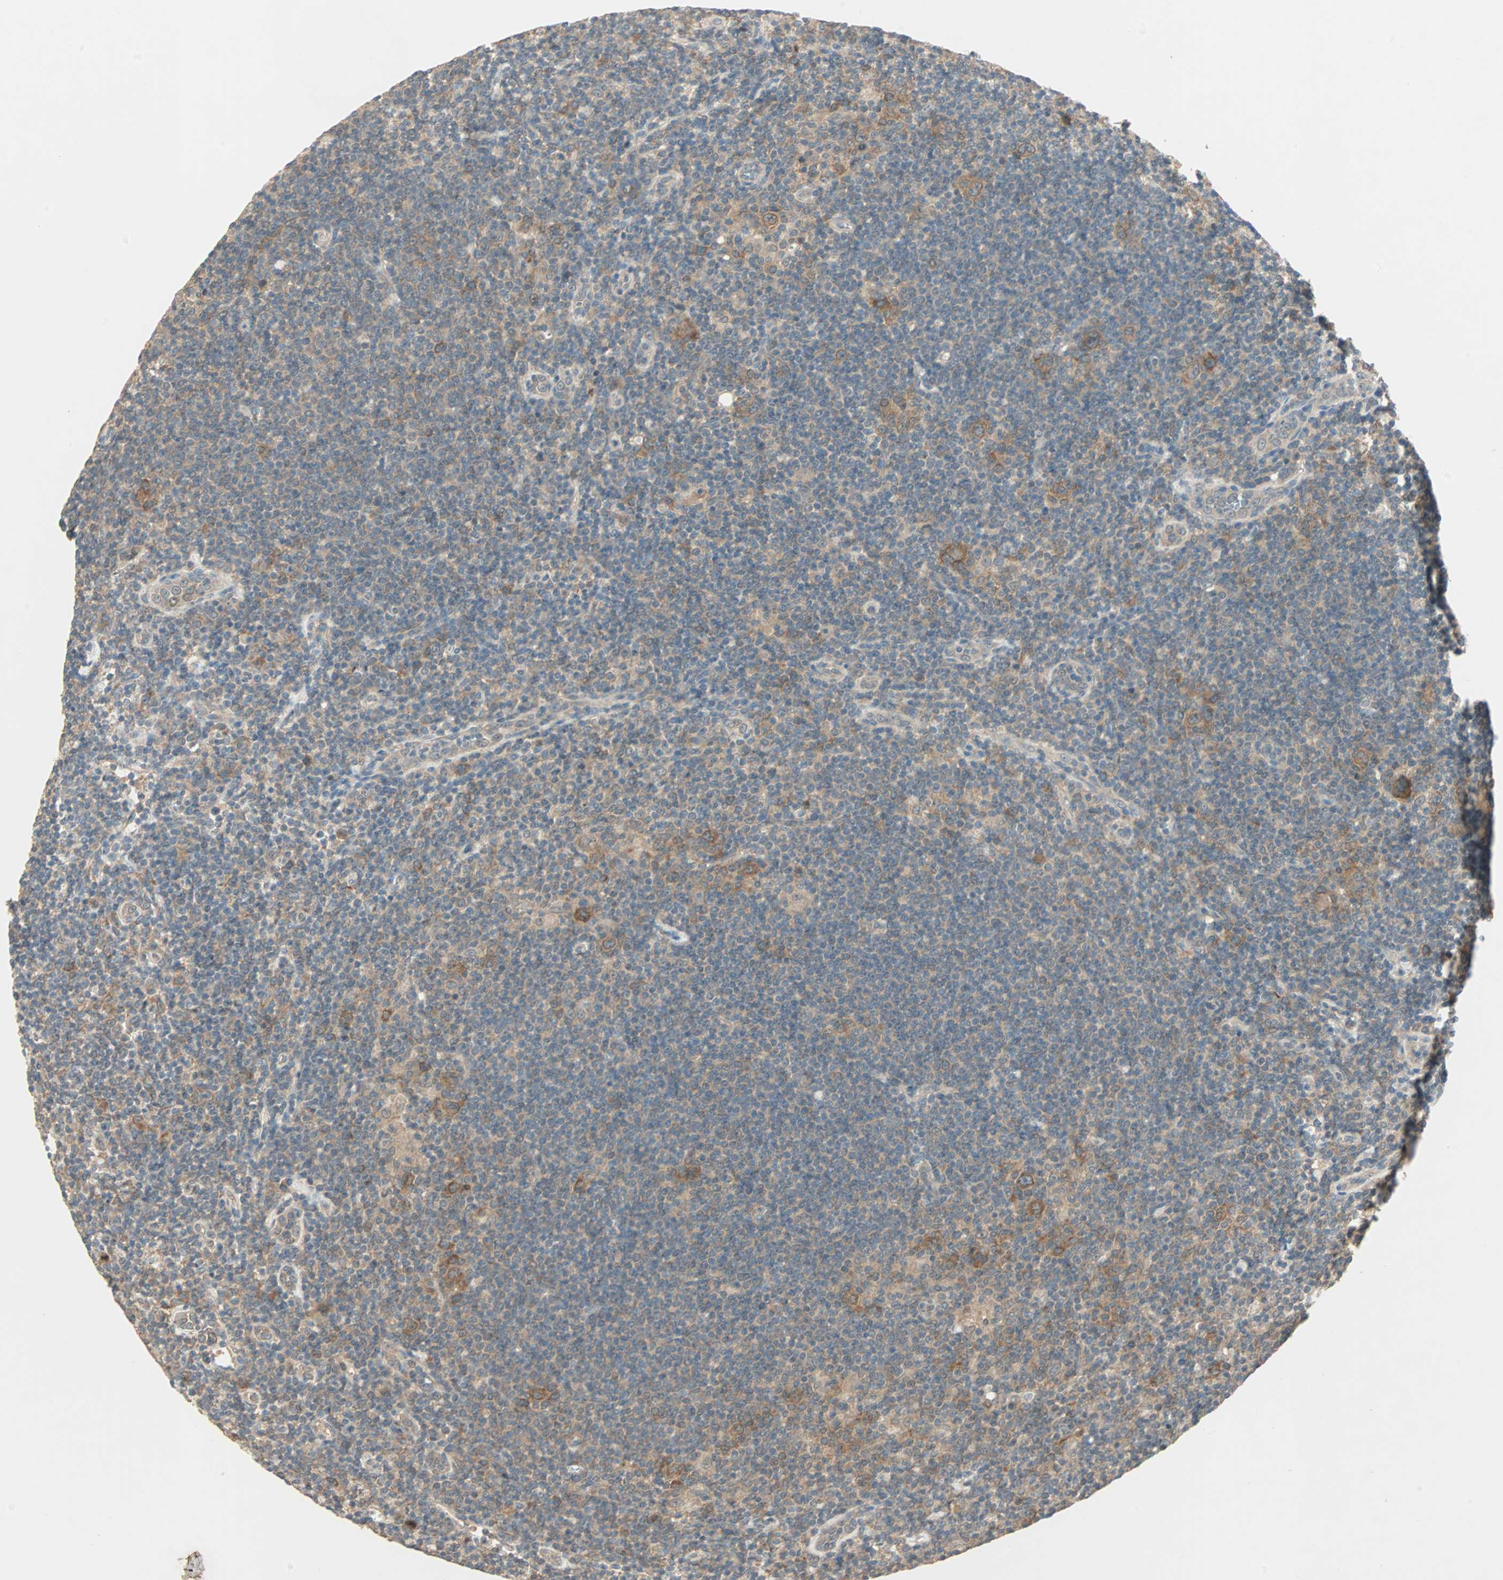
{"staining": {"intensity": "strong", "quantity": ">75%", "location": "cytoplasmic/membranous"}, "tissue": "lymphoma", "cell_type": "Tumor cells", "image_type": "cancer", "snomed": [{"axis": "morphology", "description": "Hodgkin's disease, NOS"}, {"axis": "topography", "description": "Lymph node"}], "caption": "Immunohistochemistry (IHC) image of human Hodgkin's disease stained for a protein (brown), which reveals high levels of strong cytoplasmic/membranous staining in approximately >75% of tumor cells.", "gene": "TTF2", "patient": {"sex": "female", "age": 57}}